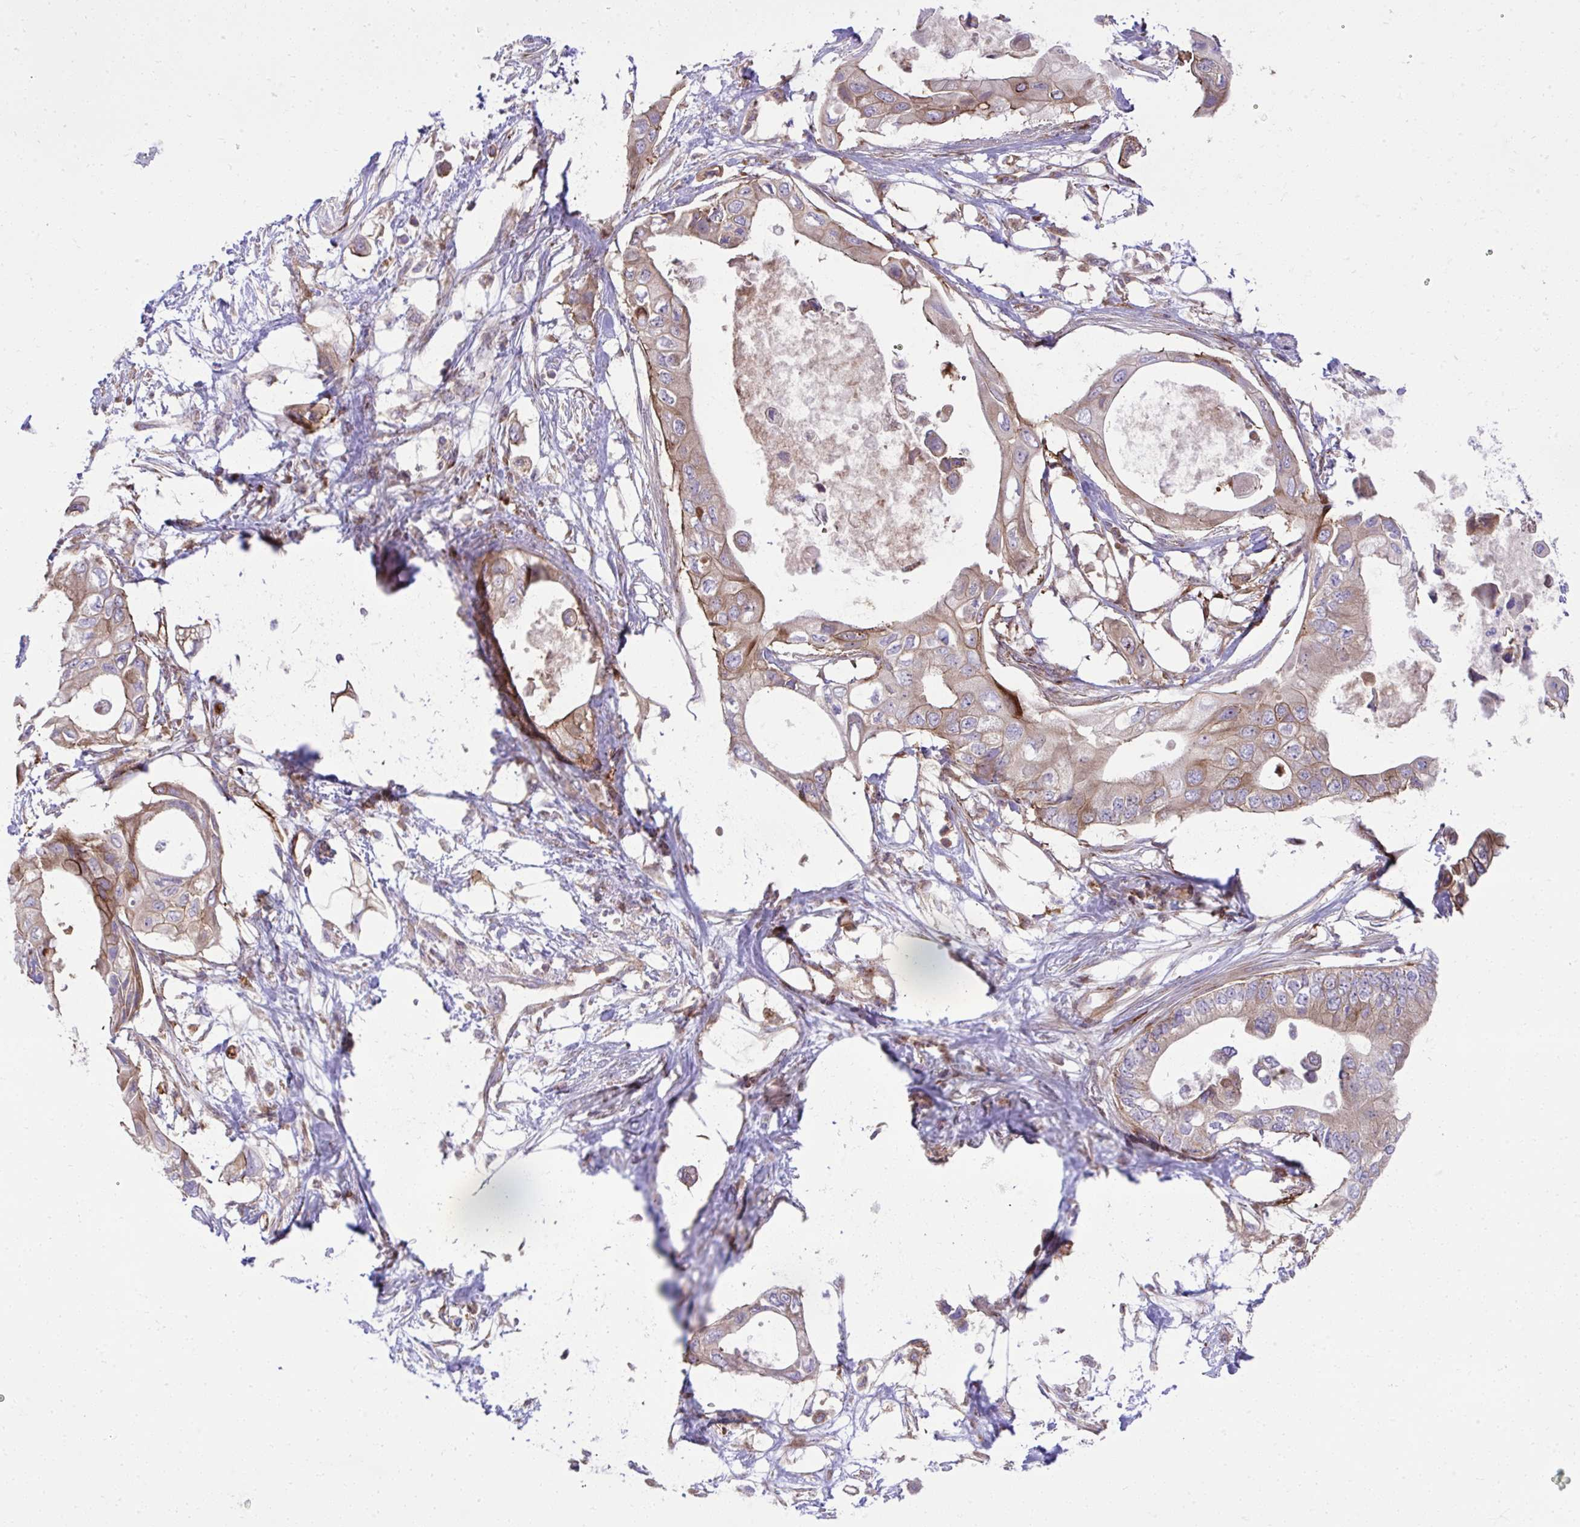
{"staining": {"intensity": "weak", "quantity": ">75%", "location": "cytoplasmic/membranous"}, "tissue": "pancreatic cancer", "cell_type": "Tumor cells", "image_type": "cancer", "snomed": [{"axis": "morphology", "description": "Adenocarcinoma, NOS"}, {"axis": "topography", "description": "Pancreas"}], "caption": "Brown immunohistochemical staining in adenocarcinoma (pancreatic) demonstrates weak cytoplasmic/membranous staining in approximately >75% of tumor cells.", "gene": "NMNAT3", "patient": {"sex": "female", "age": 63}}